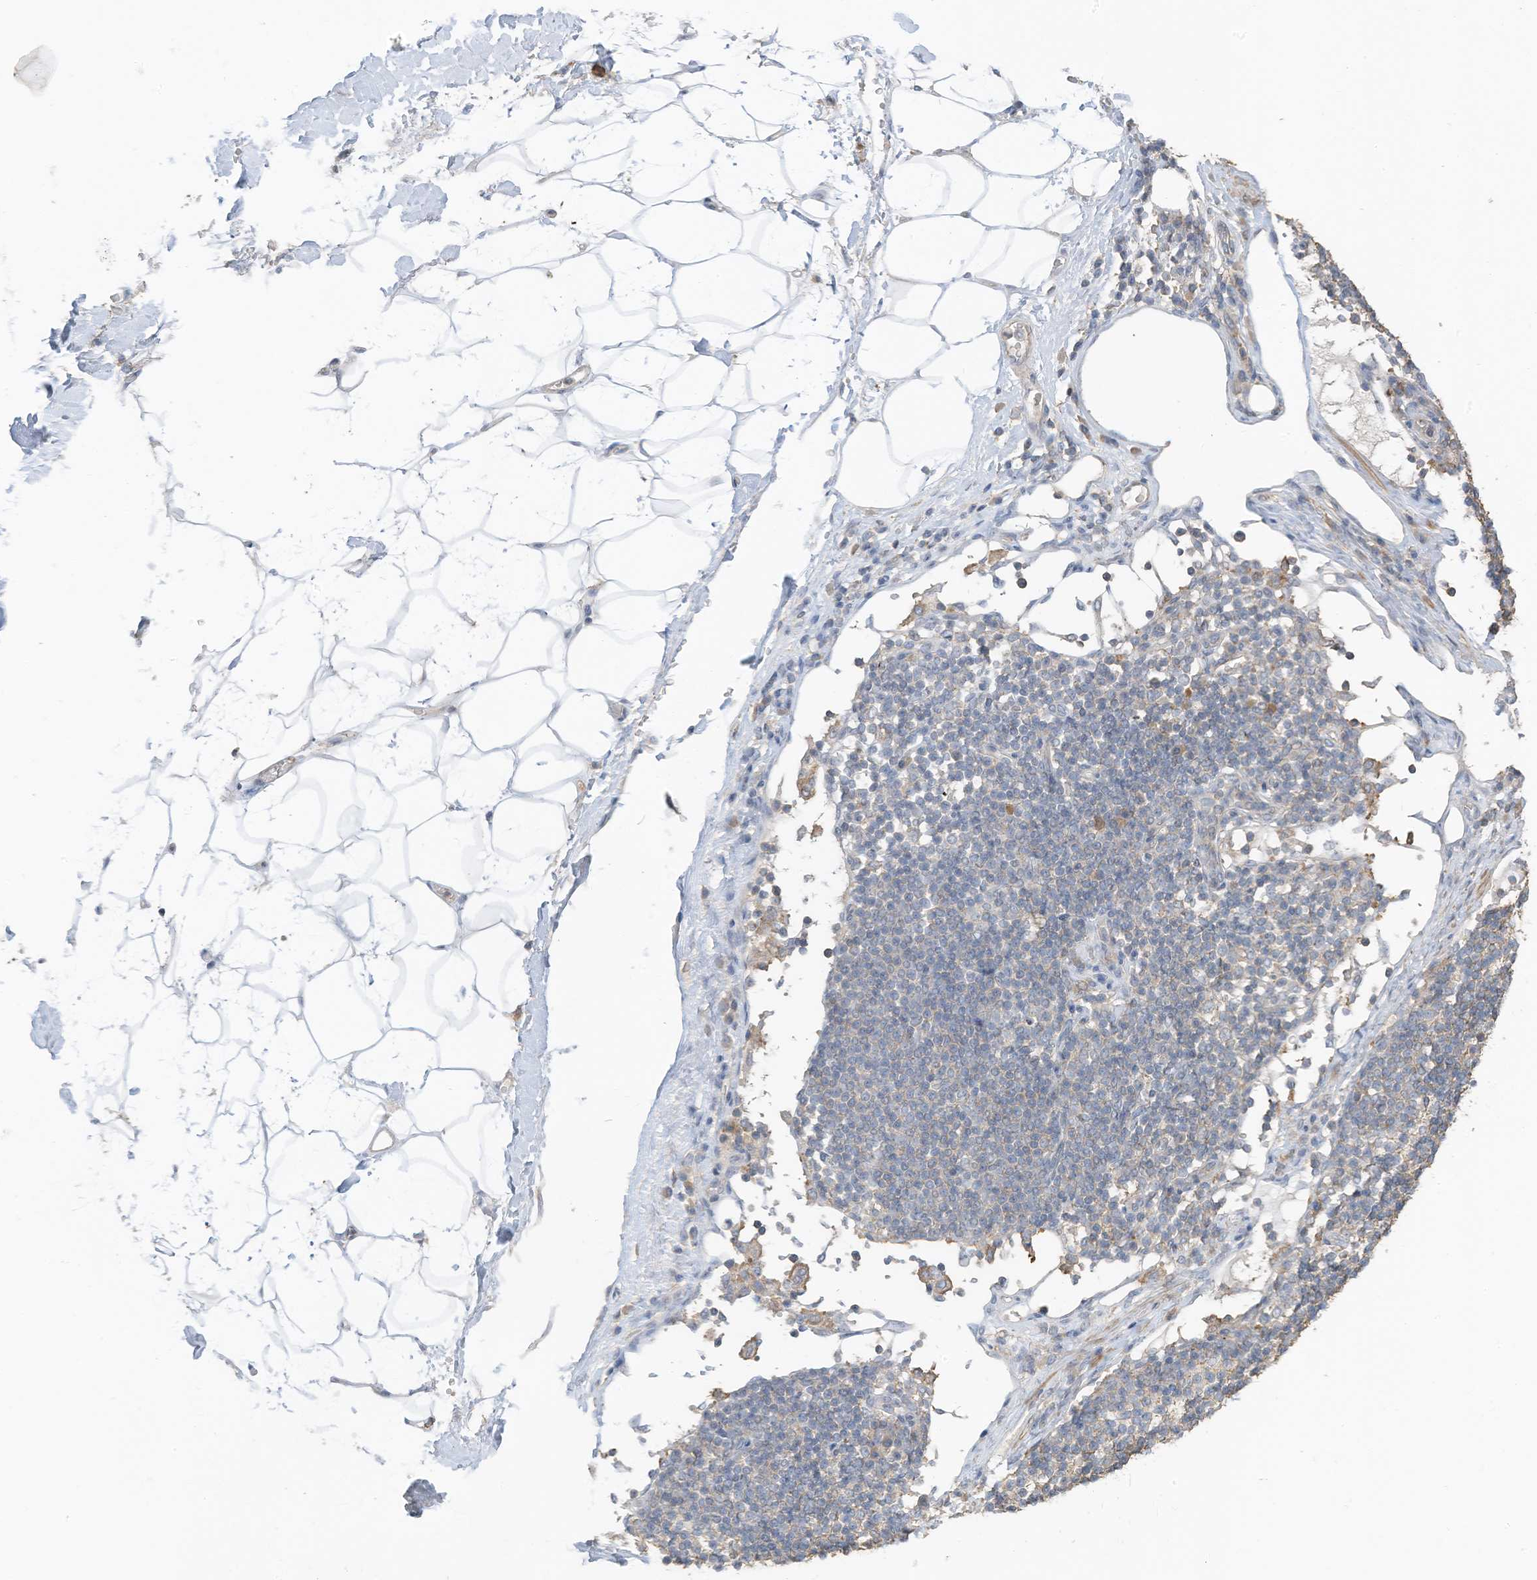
{"staining": {"intensity": "negative", "quantity": "none", "location": "none"}, "tissue": "adipose tissue", "cell_type": "Adipocytes", "image_type": "normal", "snomed": [{"axis": "morphology", "description": "Normal tissue, NOS"}, {"axis": "morphology", "description": "Adenocarcinoma, NOS"}, {"axis": "topography", "description": "Pancreas"}, {"axis": "topography", "description": "Peripheral nerve tissue"}], "caption": "Adipose tissue stained for a protein using immunohistochemistry demonstrates no positivity adipocytes.", "gene": "SLFN14", "patient": {"sex": "male", "age": 59}}